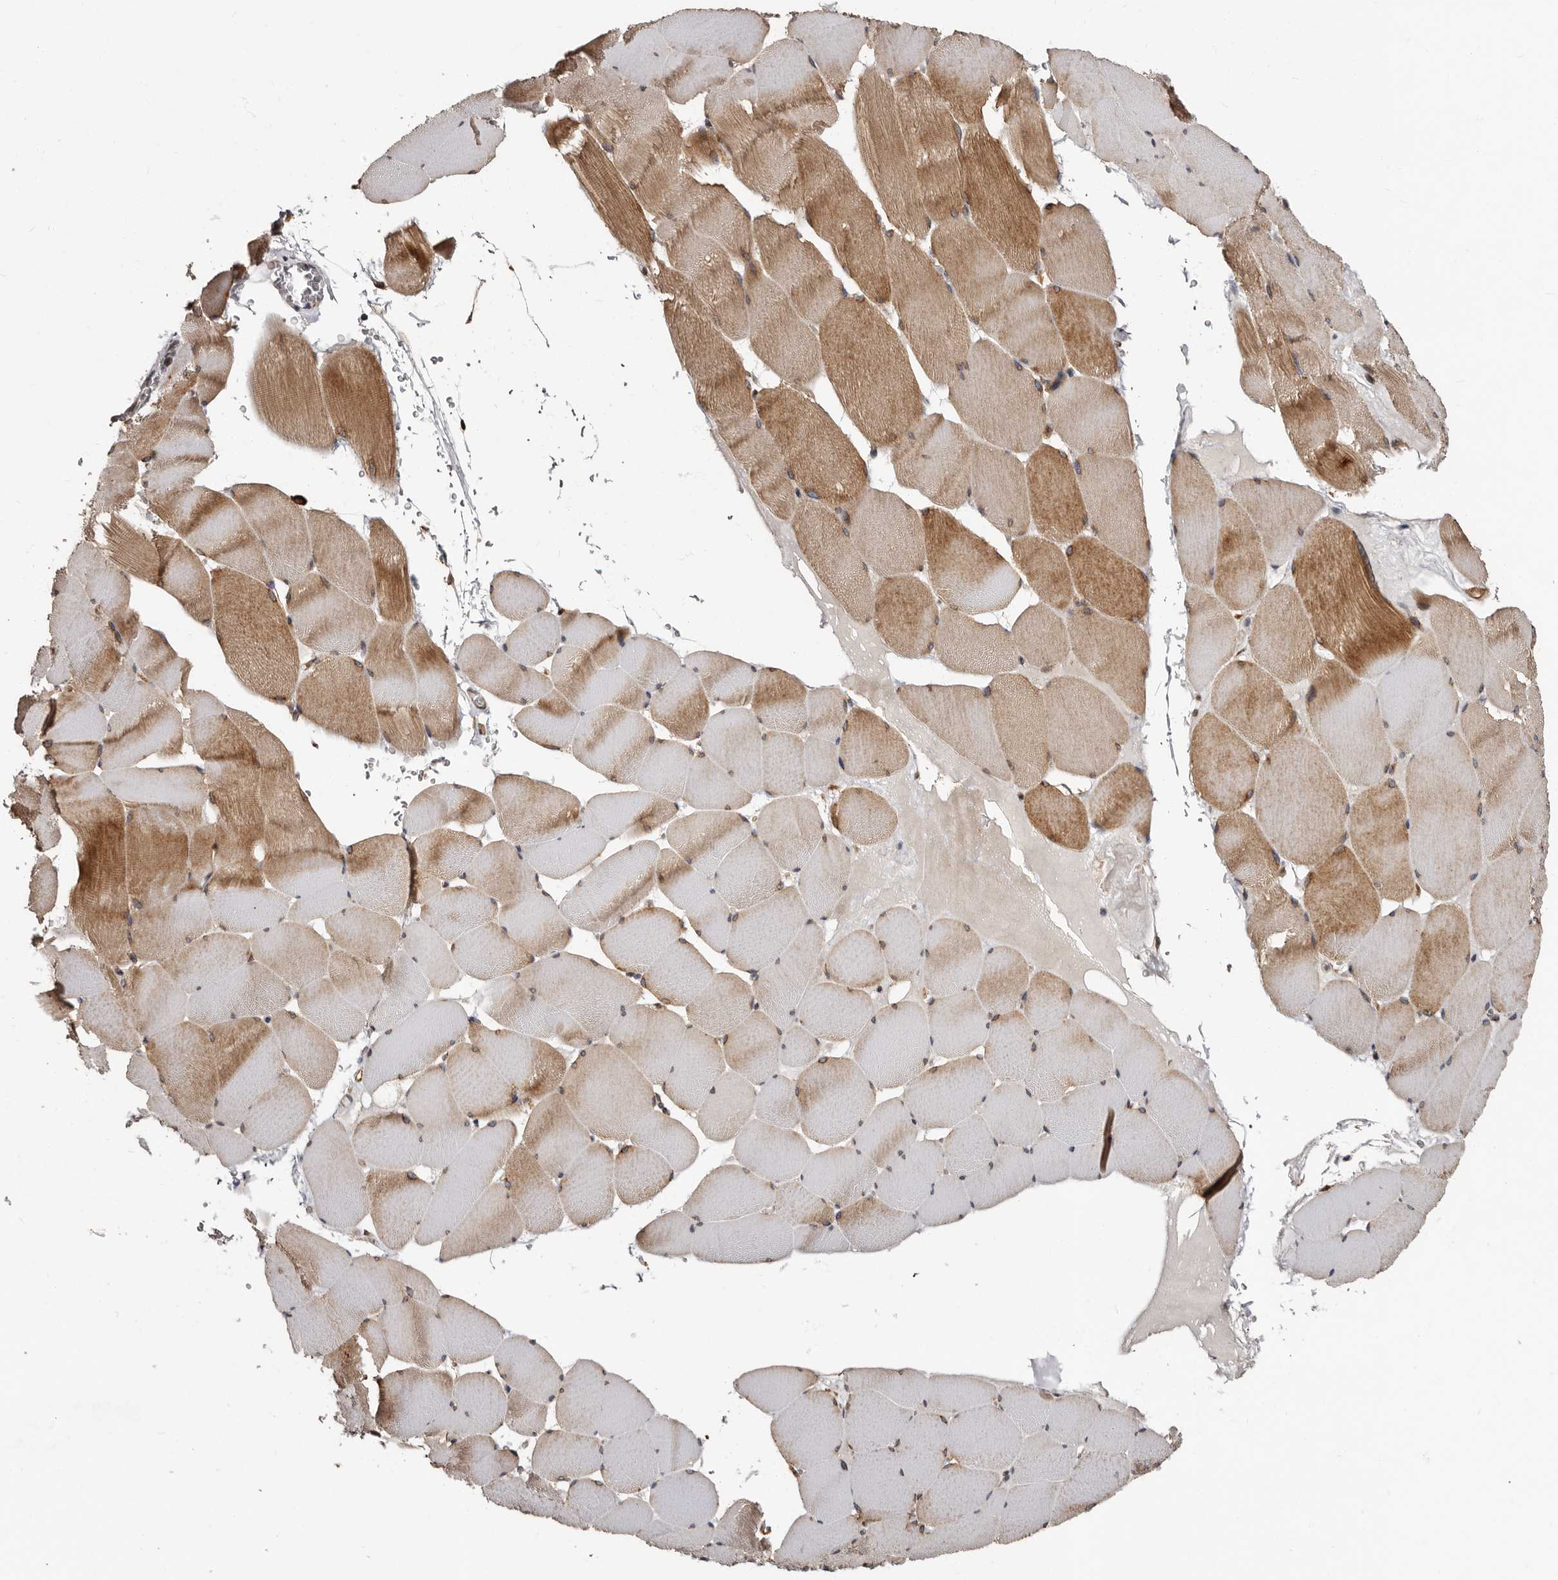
{"staining": {"intensity": "moderate", "quantity": ">75%", "location": "cytoplasmic/membranous"}, "tissue": "skeletal muscle", "cell_type": "Myocytes", "image_type": "normal", "snomed": [{"axis": "morphology", "description": "Normal tissue, NOS"}, {"axis": "topography", "description": "Skeletal muscle"}], "caption": "Myocytes demonstrate medium levels of moderate cytoplasmic/membranous positivity in approximately >75% of cells in unremarkable skeletal muscle.", "gene": "TBC1D22B", "patient": {"sex": "male", "age": 62}}